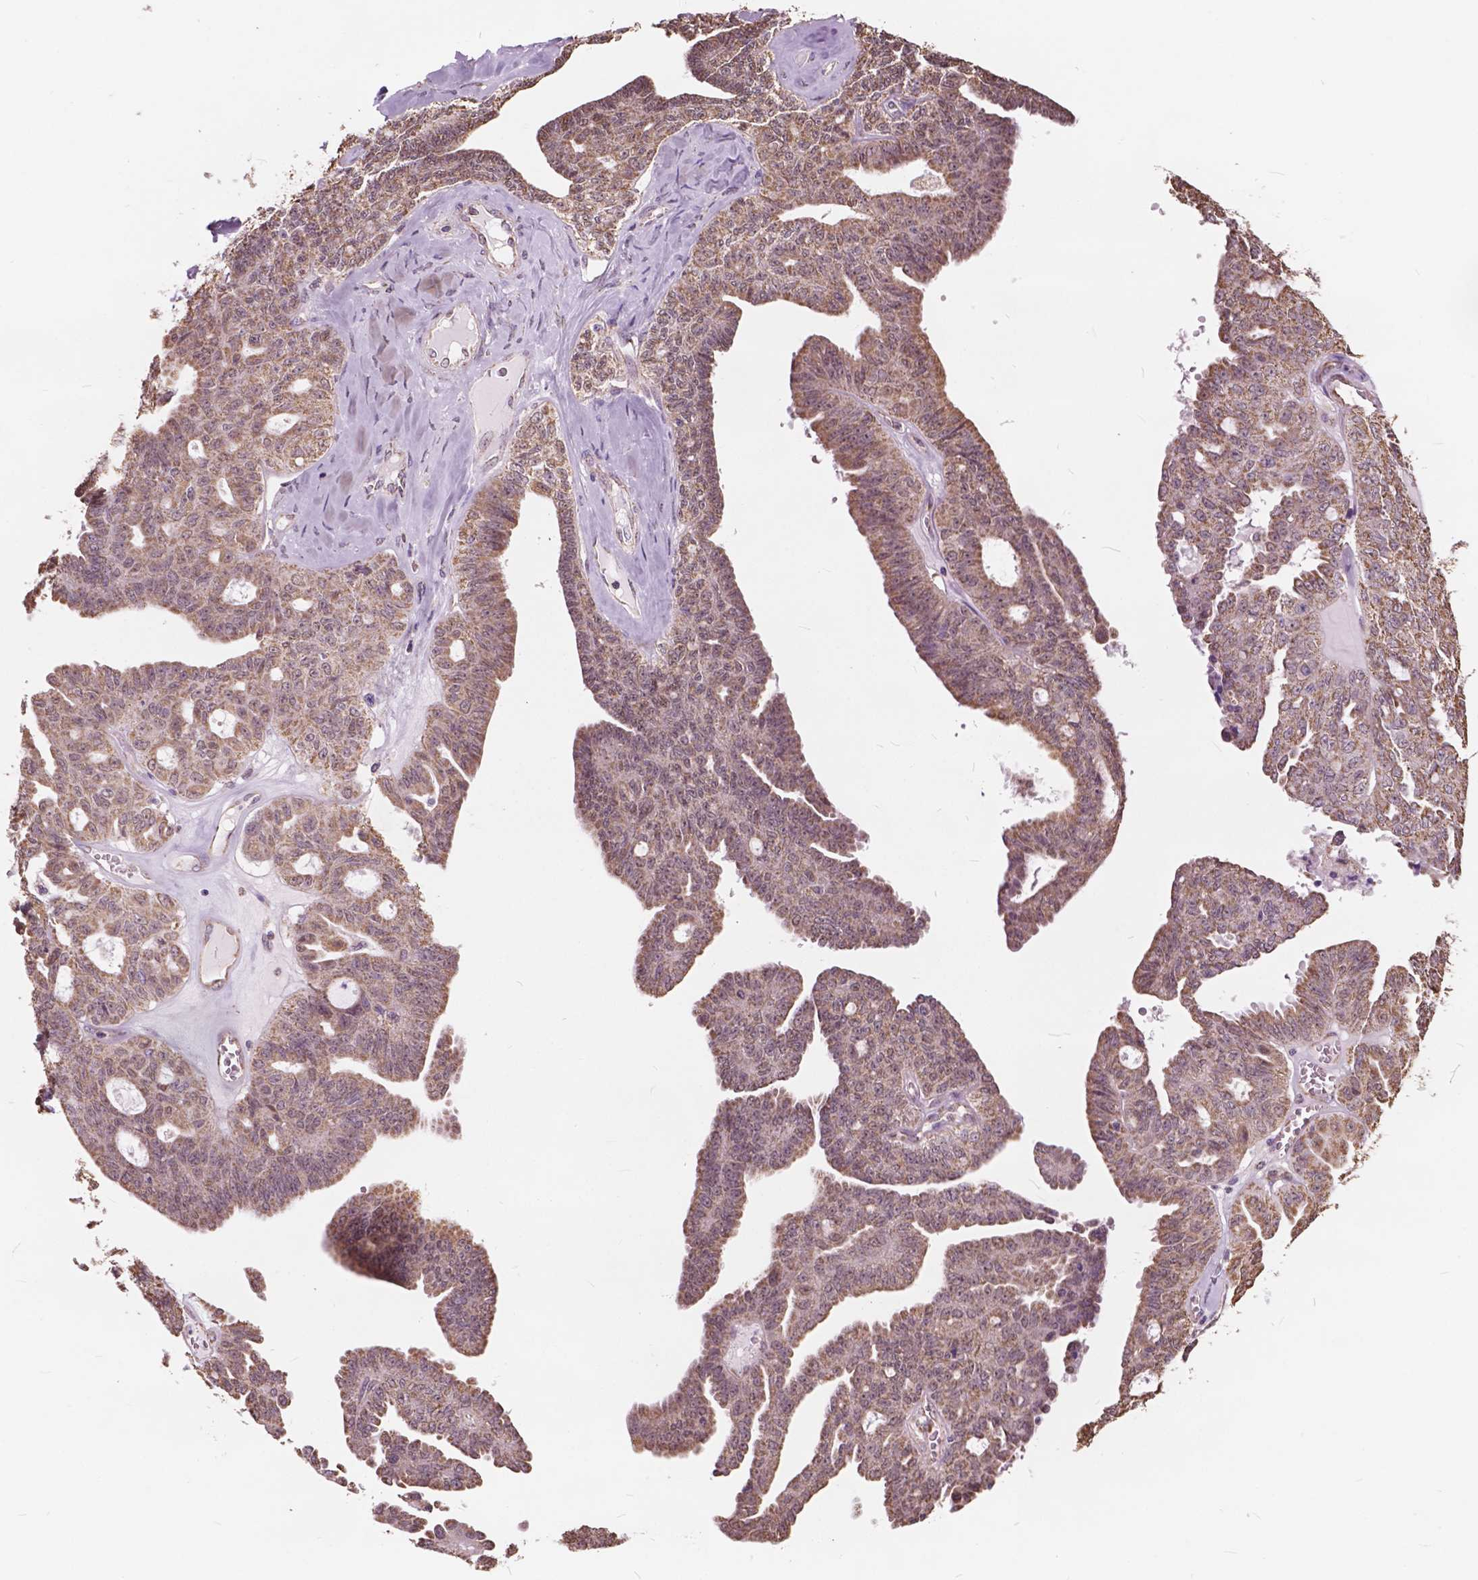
{"staining": {"intensity": "moderate", "quantity": ">75%", "location": "cytoplasmic/membranous,nuclear"}, "tissue": "ovarian cancer", "cell_type": "Tumor cells", "image_type": "cancer", "snomed": [{"axis": "morphology", "description": "Cystadenocarcinoma, serous, NOS"}, {"axis": "topography", "description": "Ovary"}], "caption": "Immunohistochemistry histopathology image of neoplastic tissue: human ovarian cancer (serous cystadenocarcinoma) stained using IHC demonstrates medium levels of moderate protein expression localized specifically in the cytoplasmic/membranous and nuclear of tumor cells, appearing as a cytoplasmic/membranous and nuclear brown color.", "gene": "SCOC", "patient": {"sex": "female", "age": 71}}